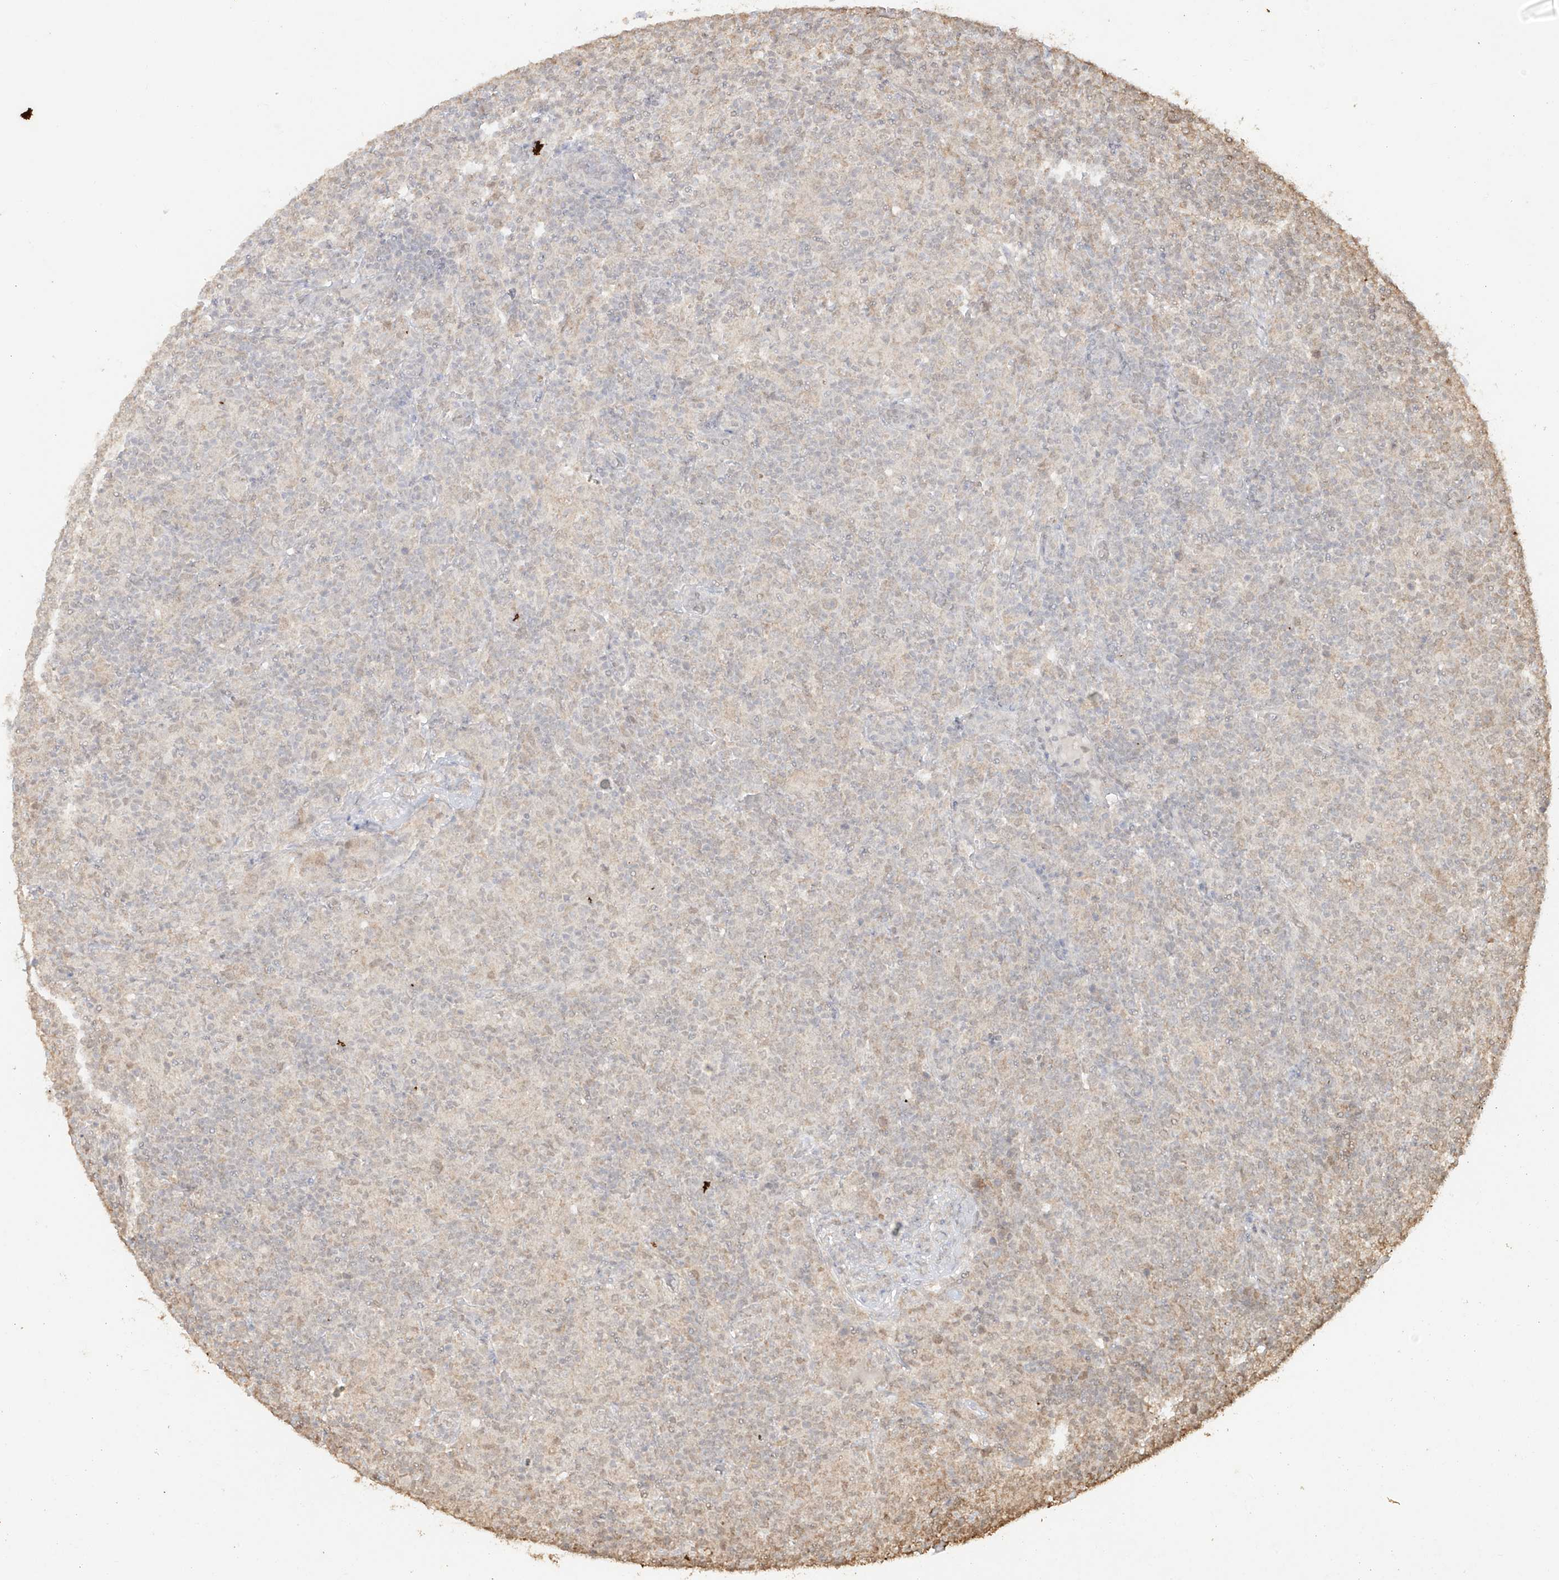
{"staining": {"intensity": "negative", "quantity": "none", "location": "none"}, "tissue": "lymphoma", "cell_type": "Tumor cells", "image_type": "cancer", "snomed": [{"axis": "morphology", "description": "Hodgkin's disease, NOS"}, {"axis": "topography", "description": "Lymph node"}], "caption": "Tumor cells are negative for protein expression in human Hodgkin's disease. The staining was performed using DAB (3,3'-diaminobenzidine) to visualize the protein expression in brown, while the nuclei were stained in blue with hematoxylin (Magnification: 20x).", "gene": "TIGAR", "patient": {"sex": "male", "age": 70}}